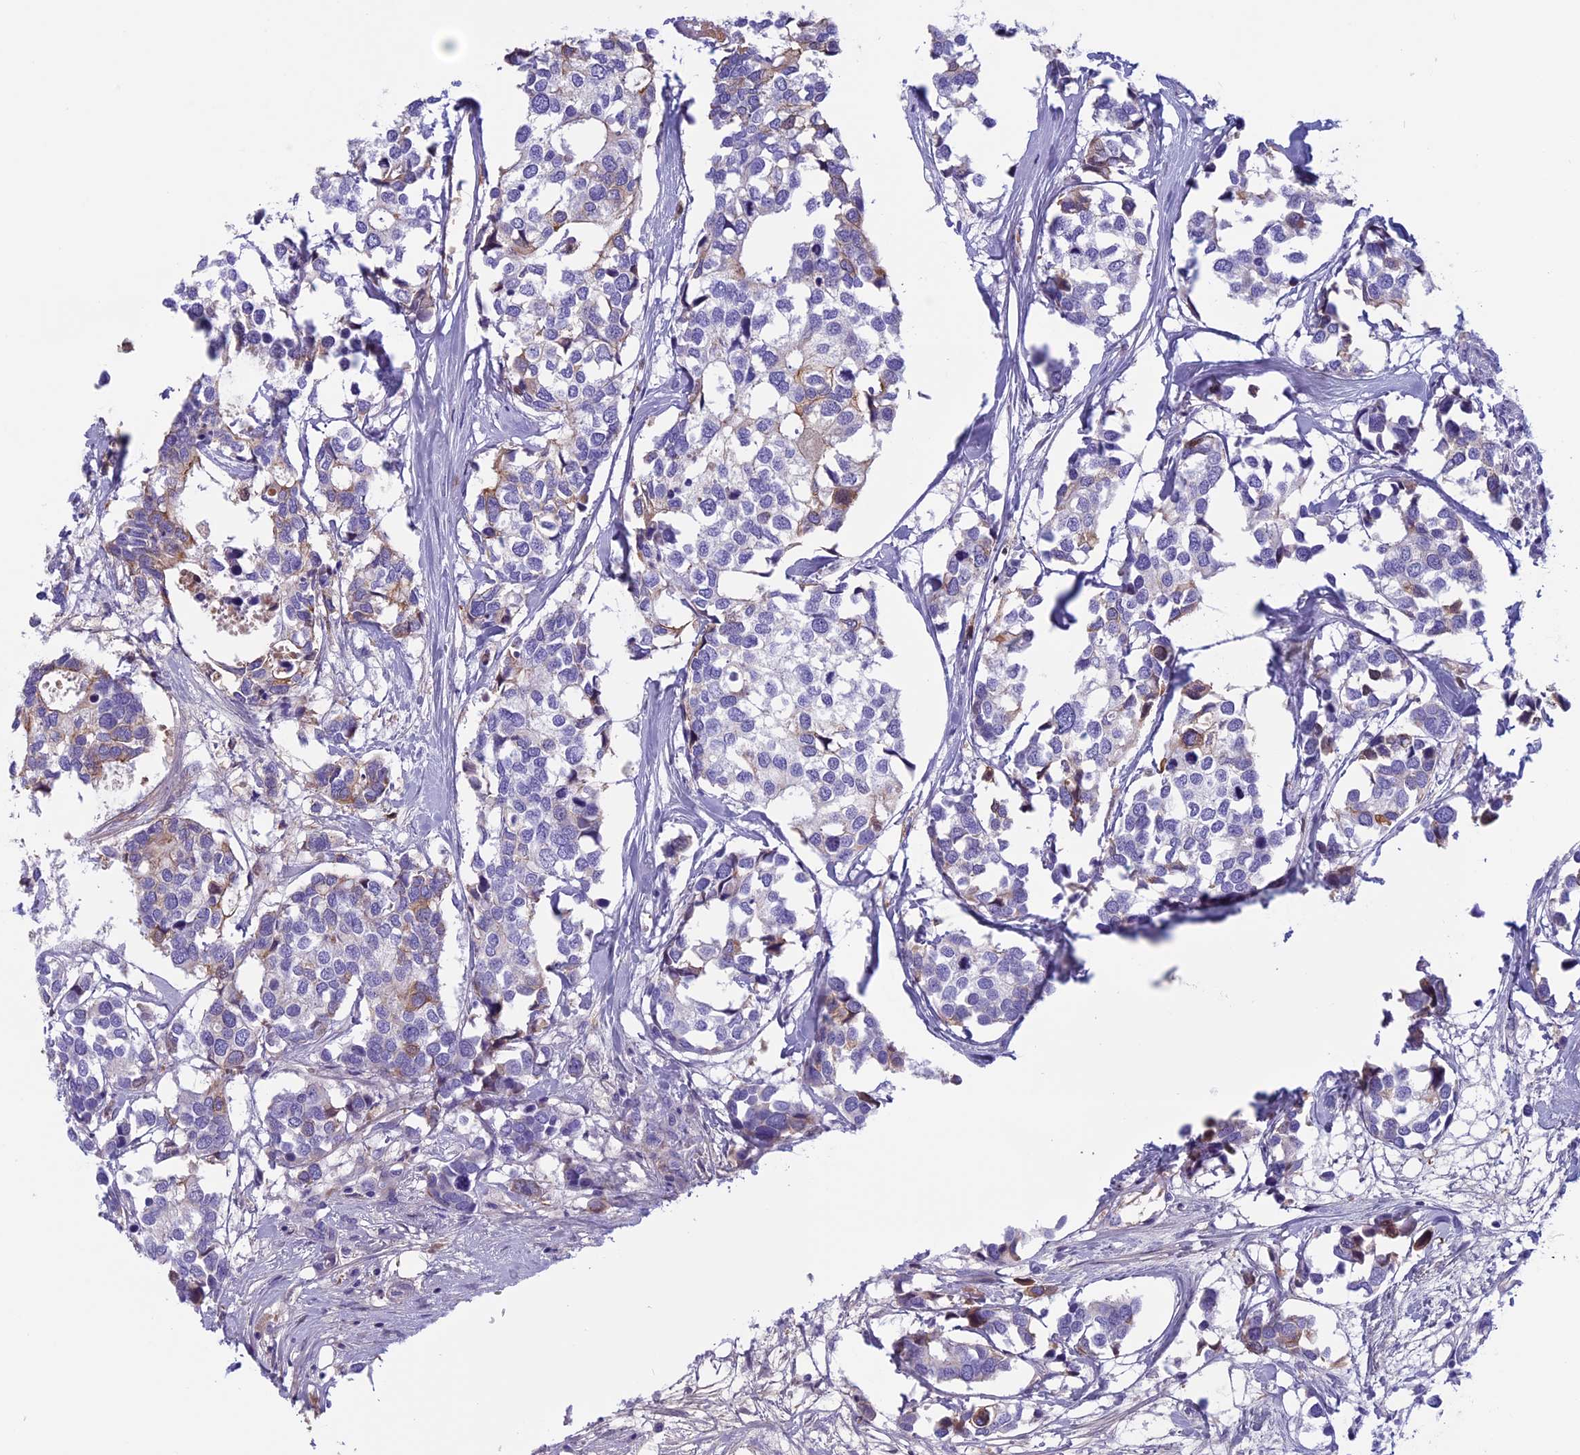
{"staining": {"intensity": "weak", "quantity": "<25%", "location": "cytoplasmic/membranous"}, "tissue": "breast cancer", "cell_type": "Tumor cells", "image_type": "cancer", "snomed": [{"axis": "morphology", "description": "Duct carcinoma"}, {"axis": "topography", "description": "Breast"}], "caption": "High magnification brightfield microscopy of breast invasive ductal carcinoma stained with DAB (3,3'-diaminobenzidine) (brown) and counterstained with hematoxylin (blue): tumor cells show no significant expression.", "gene": "ANGPTL2", "patient": {"sex": "female", "age": 83}}